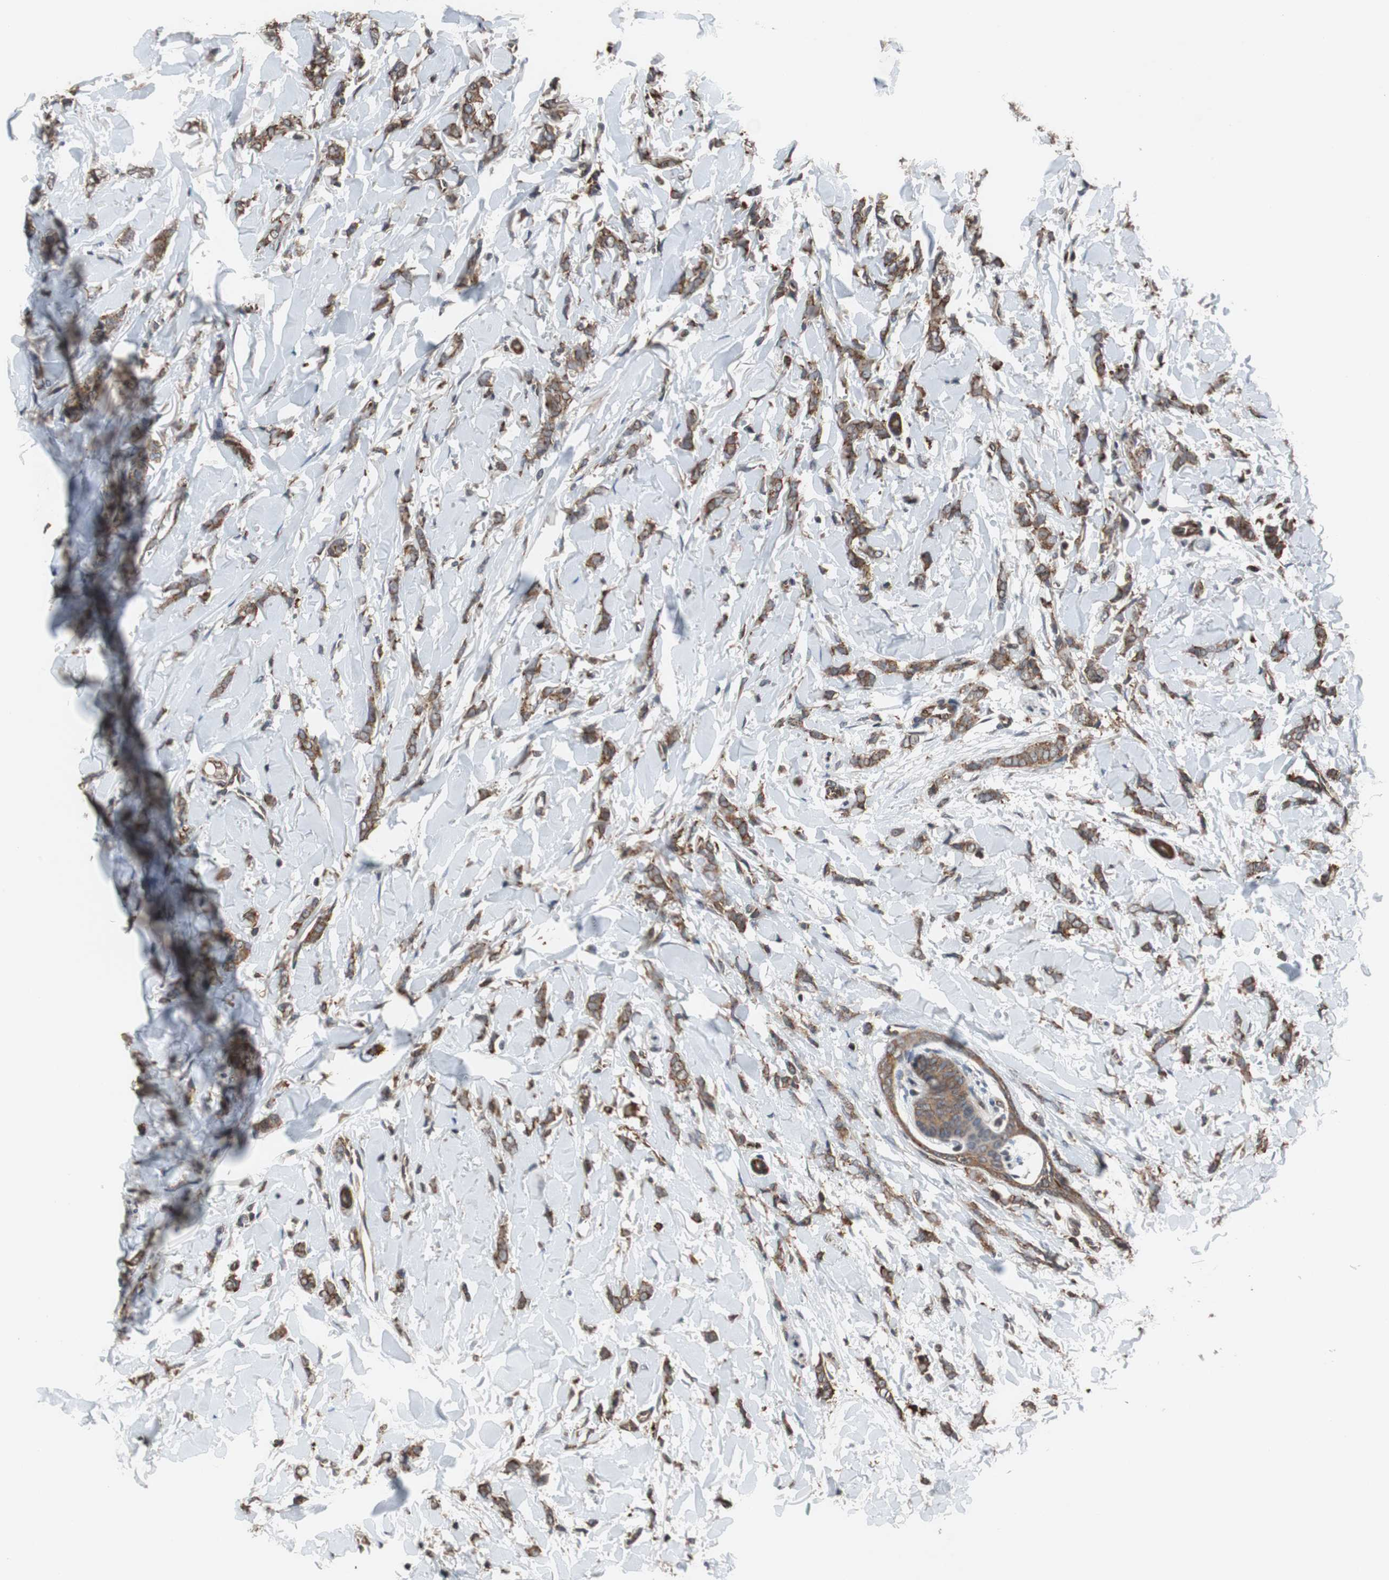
{"staining": {"intensity": "strong", "quantity": ">75%", "location": "cytoplasmic/membranous"}, "tissue": "breast cancer", "cell_type": "Tumor cells", "image_type": "cancer", "snomed": [{"axis": "morphology", "description": "Lobular carcinoma"}, {"axis": "topography", "description": "Skin"}, {"axis": "topography", "description": "Breast"}], "caption": "IHC staining of breast cancer, which displays high levels of strong cytoplasmic/membranous expression in about >75% of tumor cells indicating strong cytoplasmic/membranous protein positivity. The staining was performed using DAB (3,3'-diaminobenzidine) (brown) for protein detection and nuclei were counterstained in hematoxylin (blue).", "gene": "USP10", "patient": {"sex": "female", "age": 46}}